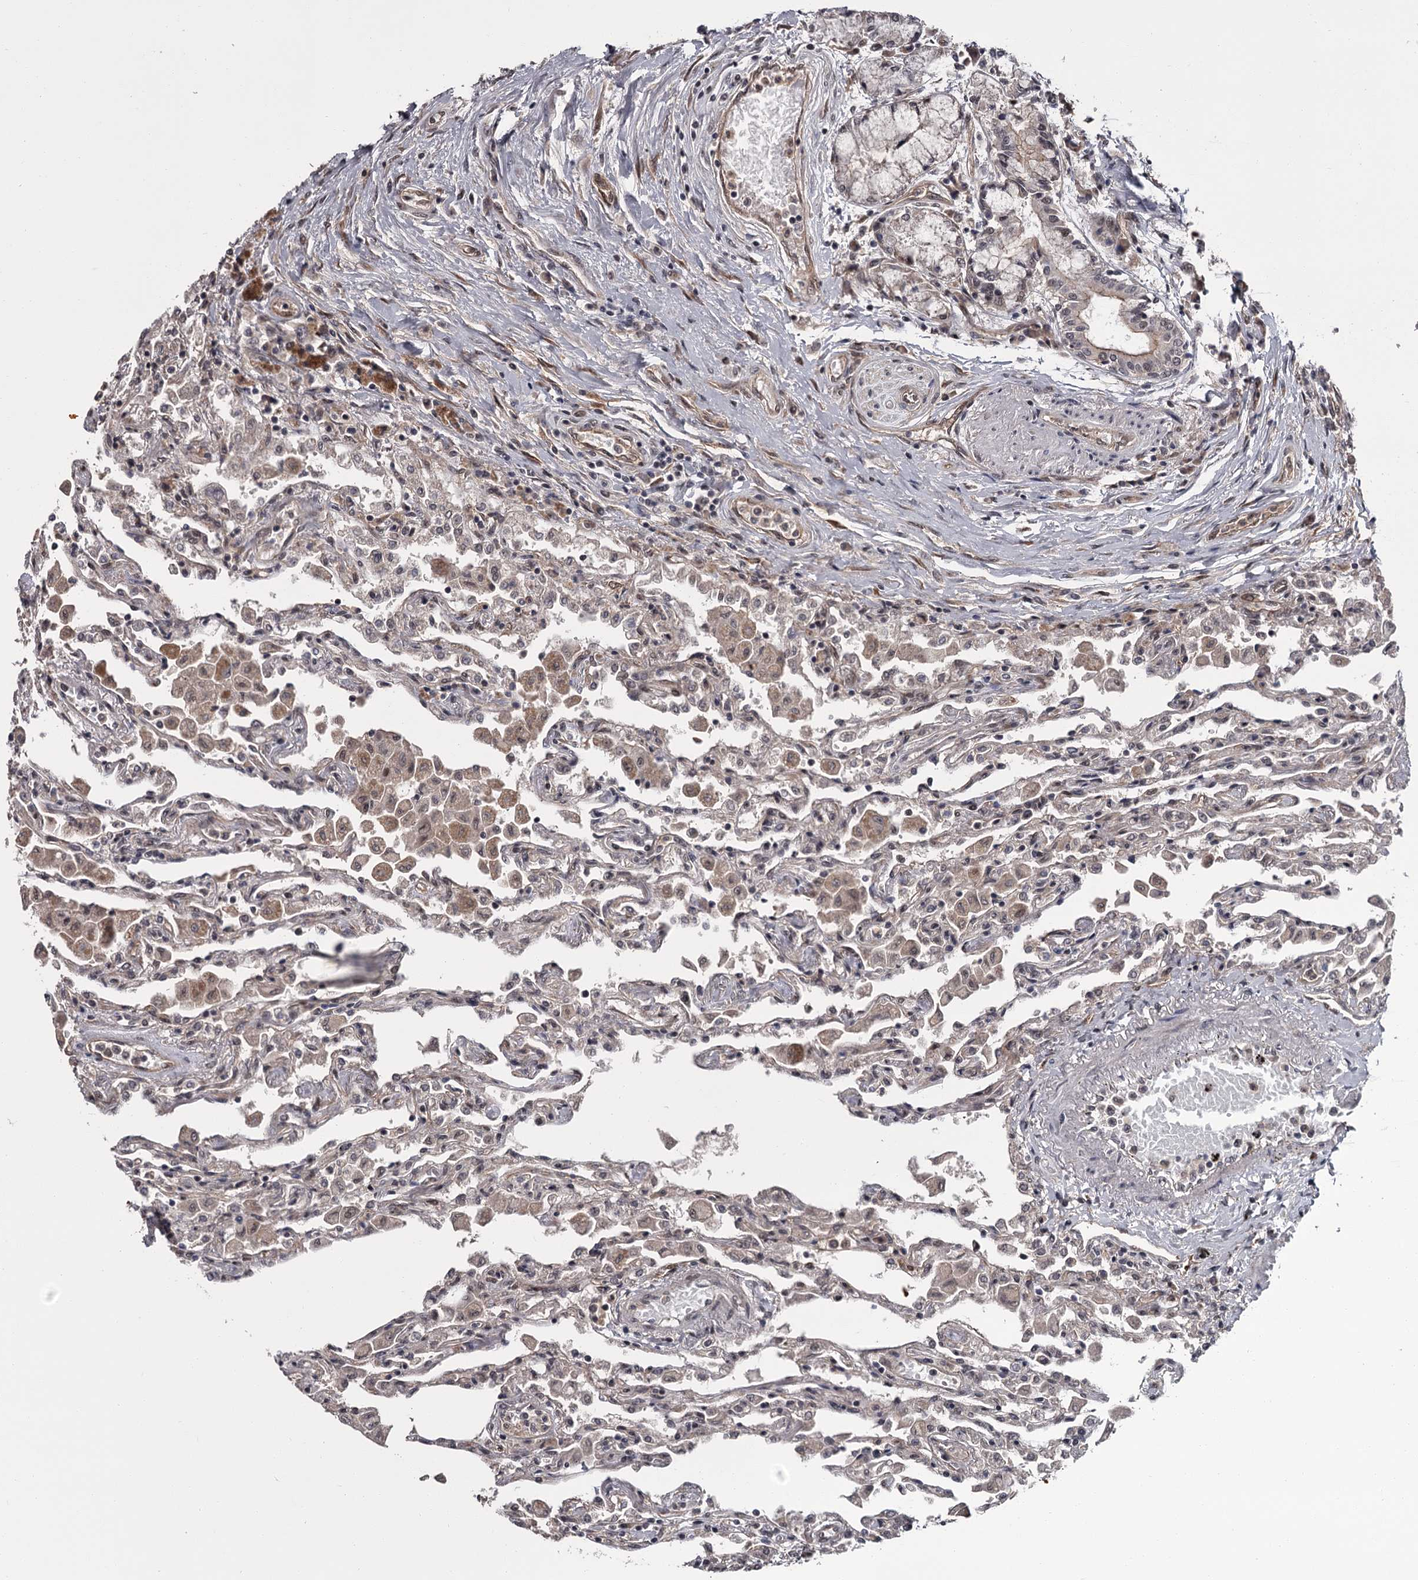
{"staining": {"intensity": "moderate", "quantity": "25%-75%", "location": "cytoplasmic/membranous"}, "tissue": "lung", "cell_type": "Alveolar cells", "image_type": "normal", "snomed": [{"axis": "morphology", "description": "Normal tissue, NOS"}, {"axis": "topography", "description": "Bronchus"}, {"axis": "topography", "description": "Lung"}], "caption": "About 25%-75% of alveolar cells in benign human lung display moderate cytoplasmic/membranous protein positivity as visualized by brown immunohistochemical staining.", "gene": "CDC42EP2", "patient": {"sex": "female", "age": 49}}